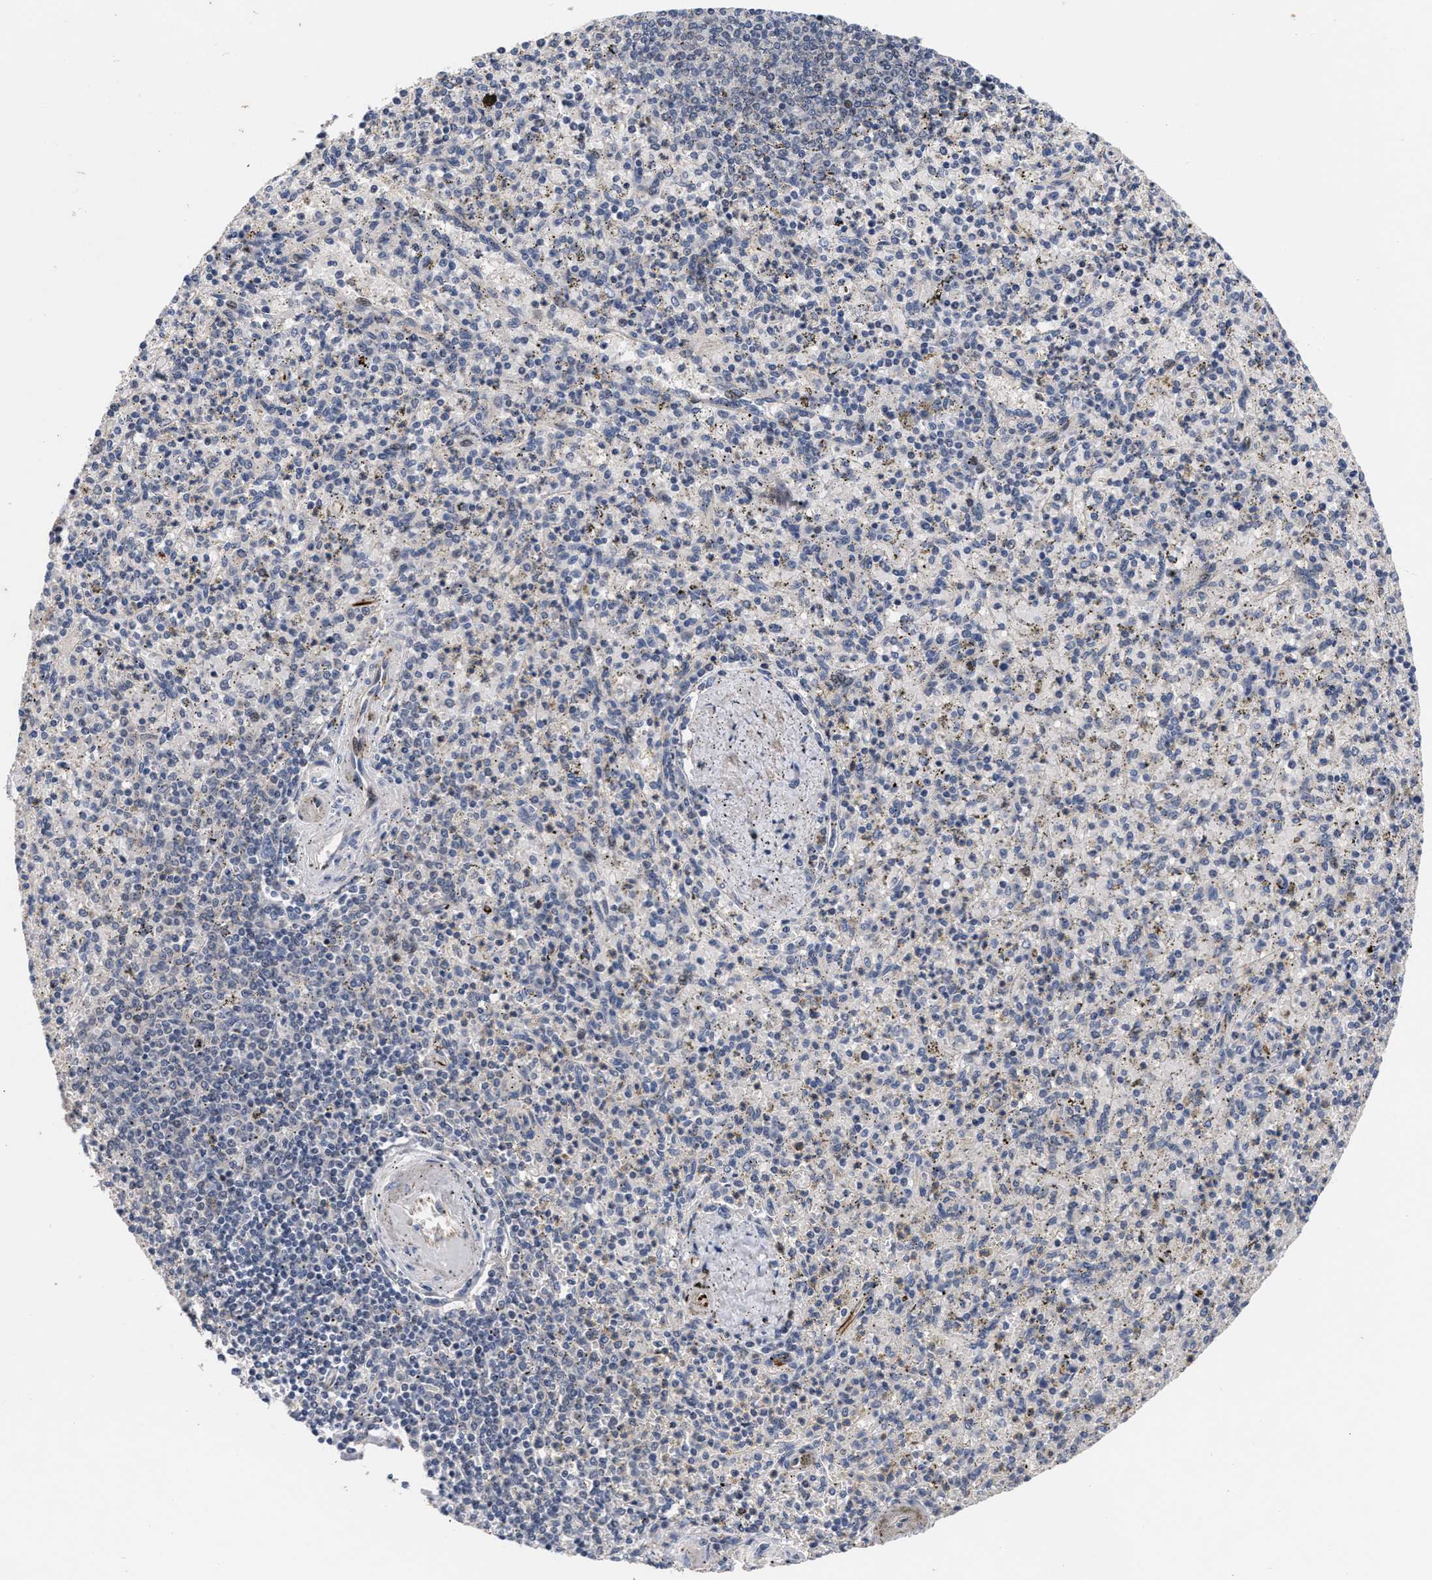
{"staining": {"intensity": "negative", "quantity": "none", "location": "none"}, "tissue": "spleen", "cell_type": "Cells in red pulp", "image_type": "normal", "snomed": [{"axis": "morphology", "description": "Normal tissue, NOS"}, {"axis": "topography", "description": "Spleen"}], "caption": "Cells in red pulp show no significant protein positivity in benign spleen. (Immunohistochemistry (ihc), brightfield microscopy, high magnification).", "gene": "CCN5", "patient": {"sex": "male", "age": 72}}